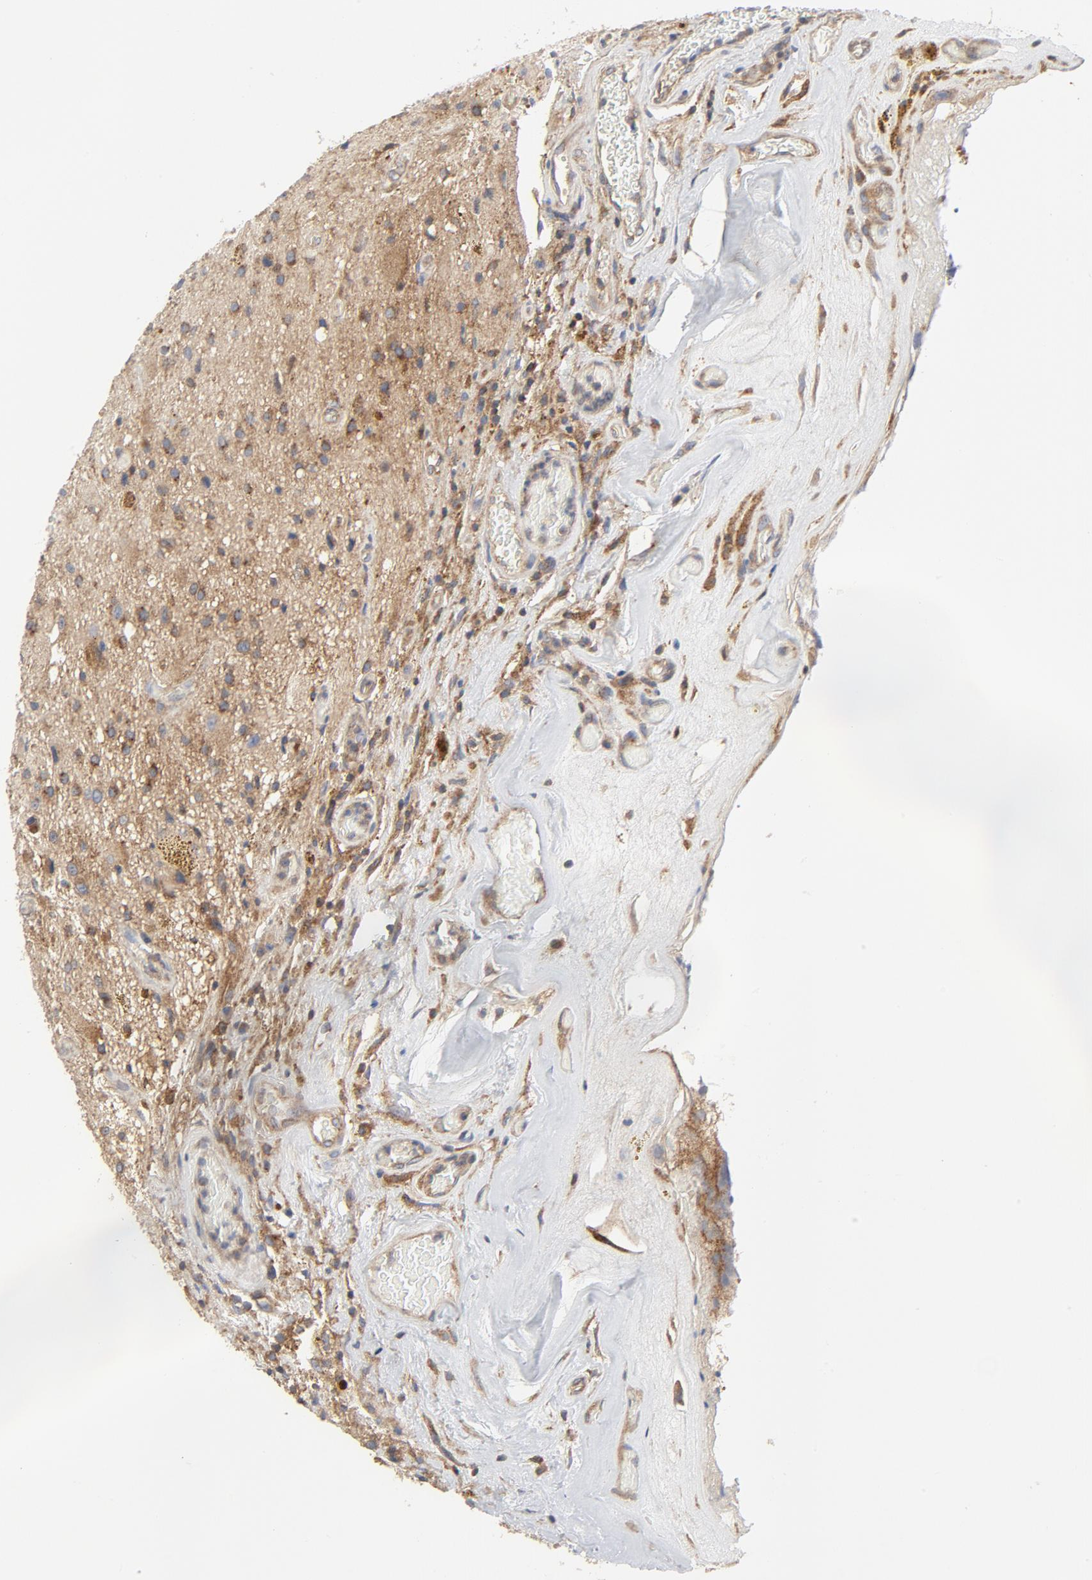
{"staining": {"intensity": "moderate", "quantity": "<25%", "location": "cytoplasmic/membranous,nuclear"}, "tissue": "glioma", "cell_type": "Tumor cells", "image_type": "cancer", "snomed": [{"axis": "morphology", "description": "Glioma, malignant, Low grade"}, {"axis": "topography", "description": "Brain"}], "caption": "The image shows staining of glioma, revealing moderate cytoplasmic/membranous and nuclear protein expression (brown color) within tumor cells.", "gene": "RABEP1", "patient": {"sex": "male", "age": 58}}